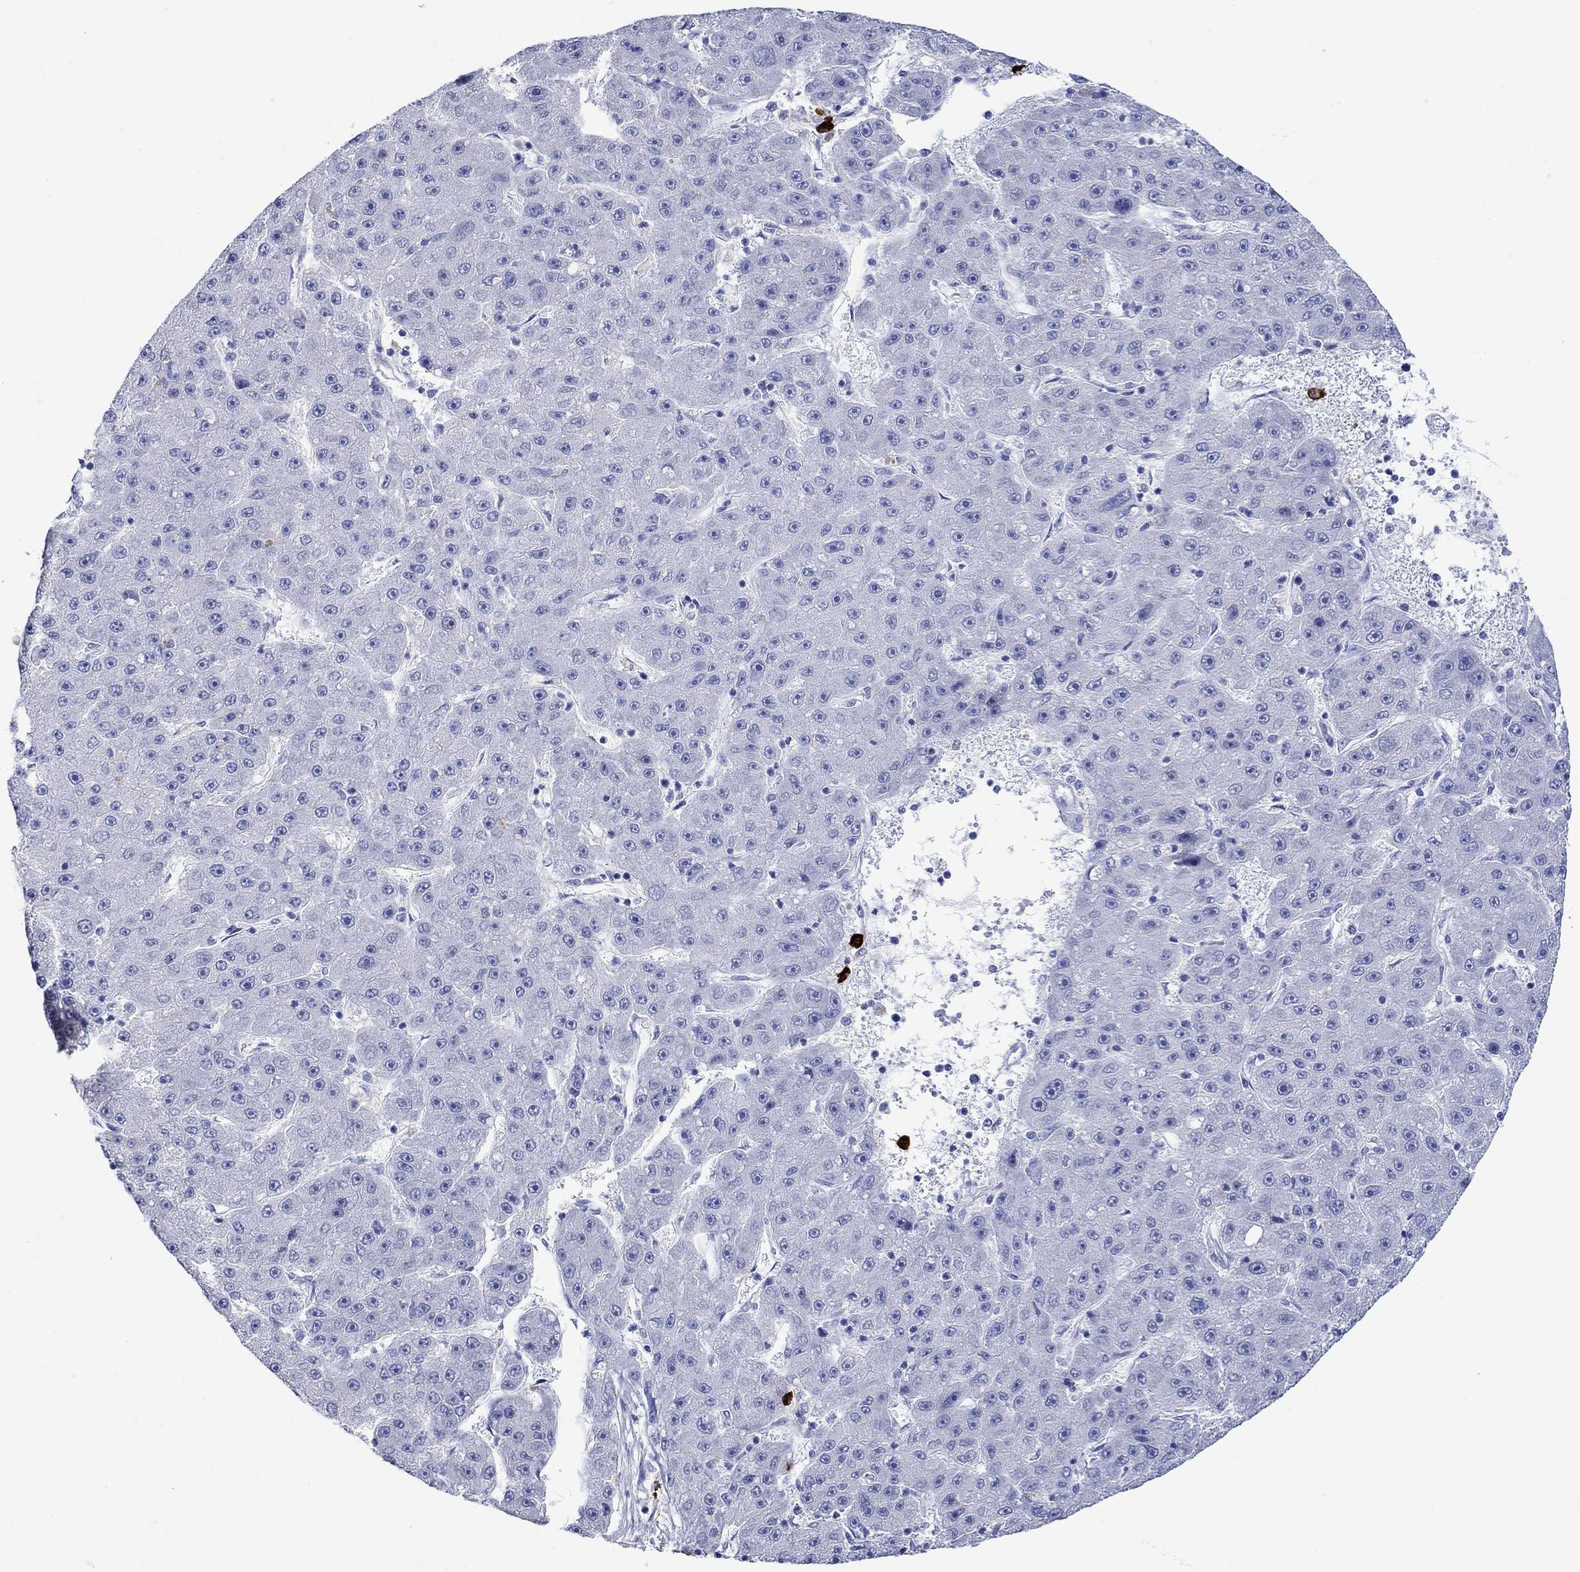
{"staining": {"intensity": "negative", "quantity": "none", "location": "none"}, "tissue": "liver cancer", "cell_type": "Tumor cells", "image_type": "cancer", "snomed": [{"axis": "morphology", "description": "Carcinoma, Hepatocellular, NOS"}, {"axis": "topography", "description": "Liver"}], "caption": "This is a photomicrograph of immunohistochemistry (IHC) staining of liver cancer (hepatocellular carcinoma), which shows no expression in tumor cells.", "gene": "P2RY6", "patient": {"sex": "male", "age": 67}}